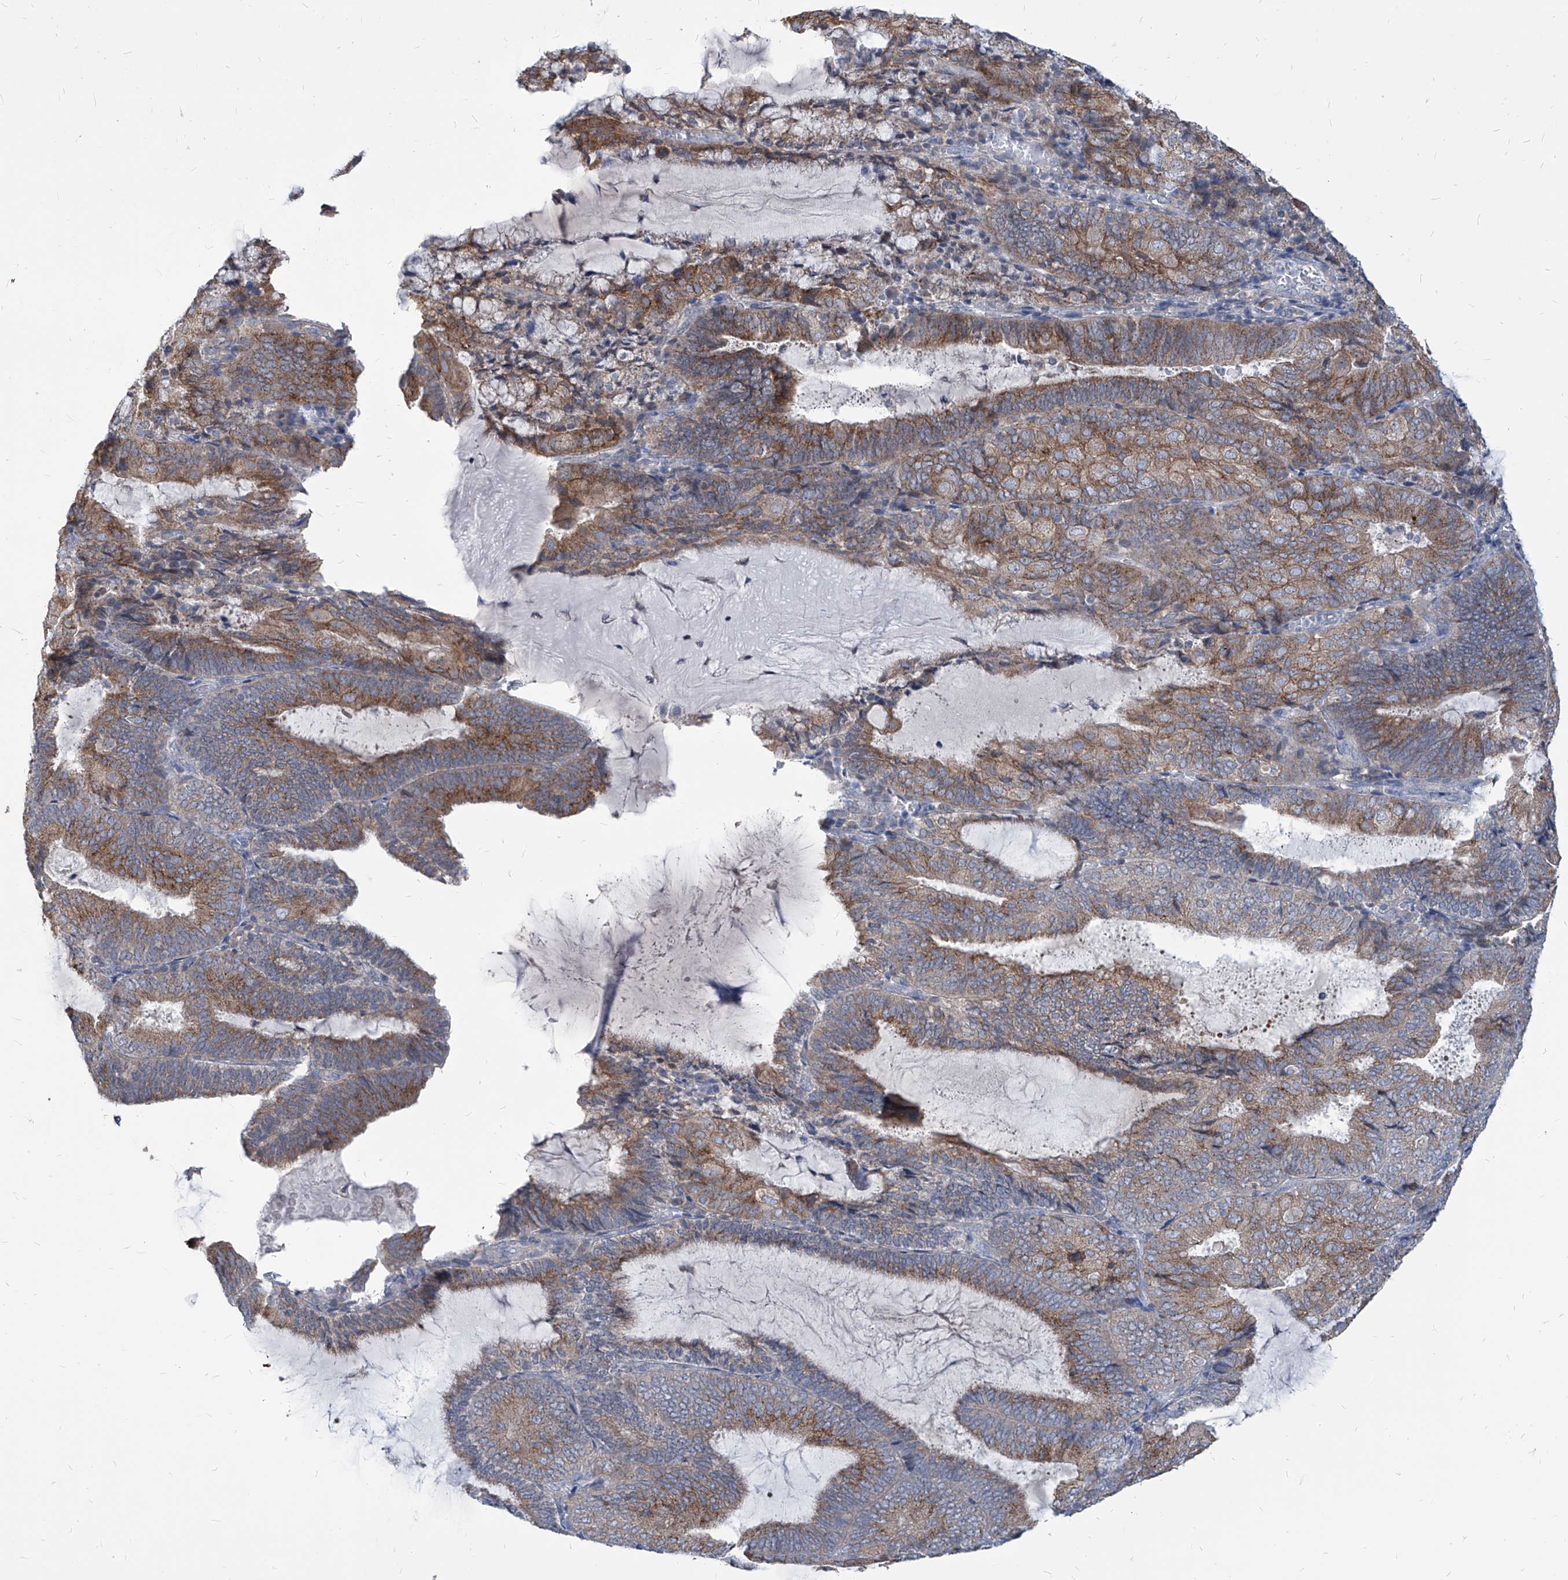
{"staining": {"intensity": "moderate", "quantity": ">75%", "location": "cytoplasmic/membranous"}, "tissue": "endometrial cancer", "cell_type": "Tumor cells", "image_type": "cancer", "snomed": [{"axis": "morphology", "description": "Adenocarcinoma, NOS"}, {"axis": "topography", "description": "Endometrium"}], "caption": "A brown stain labels moderate cytoplasmic/membranous staining of a protein in endometrial cancer tumor cells. (IHC, brightfield microscopy, high magnification).", "gene": "AGPS", "patient": {"sex": "female", "age": 81}}